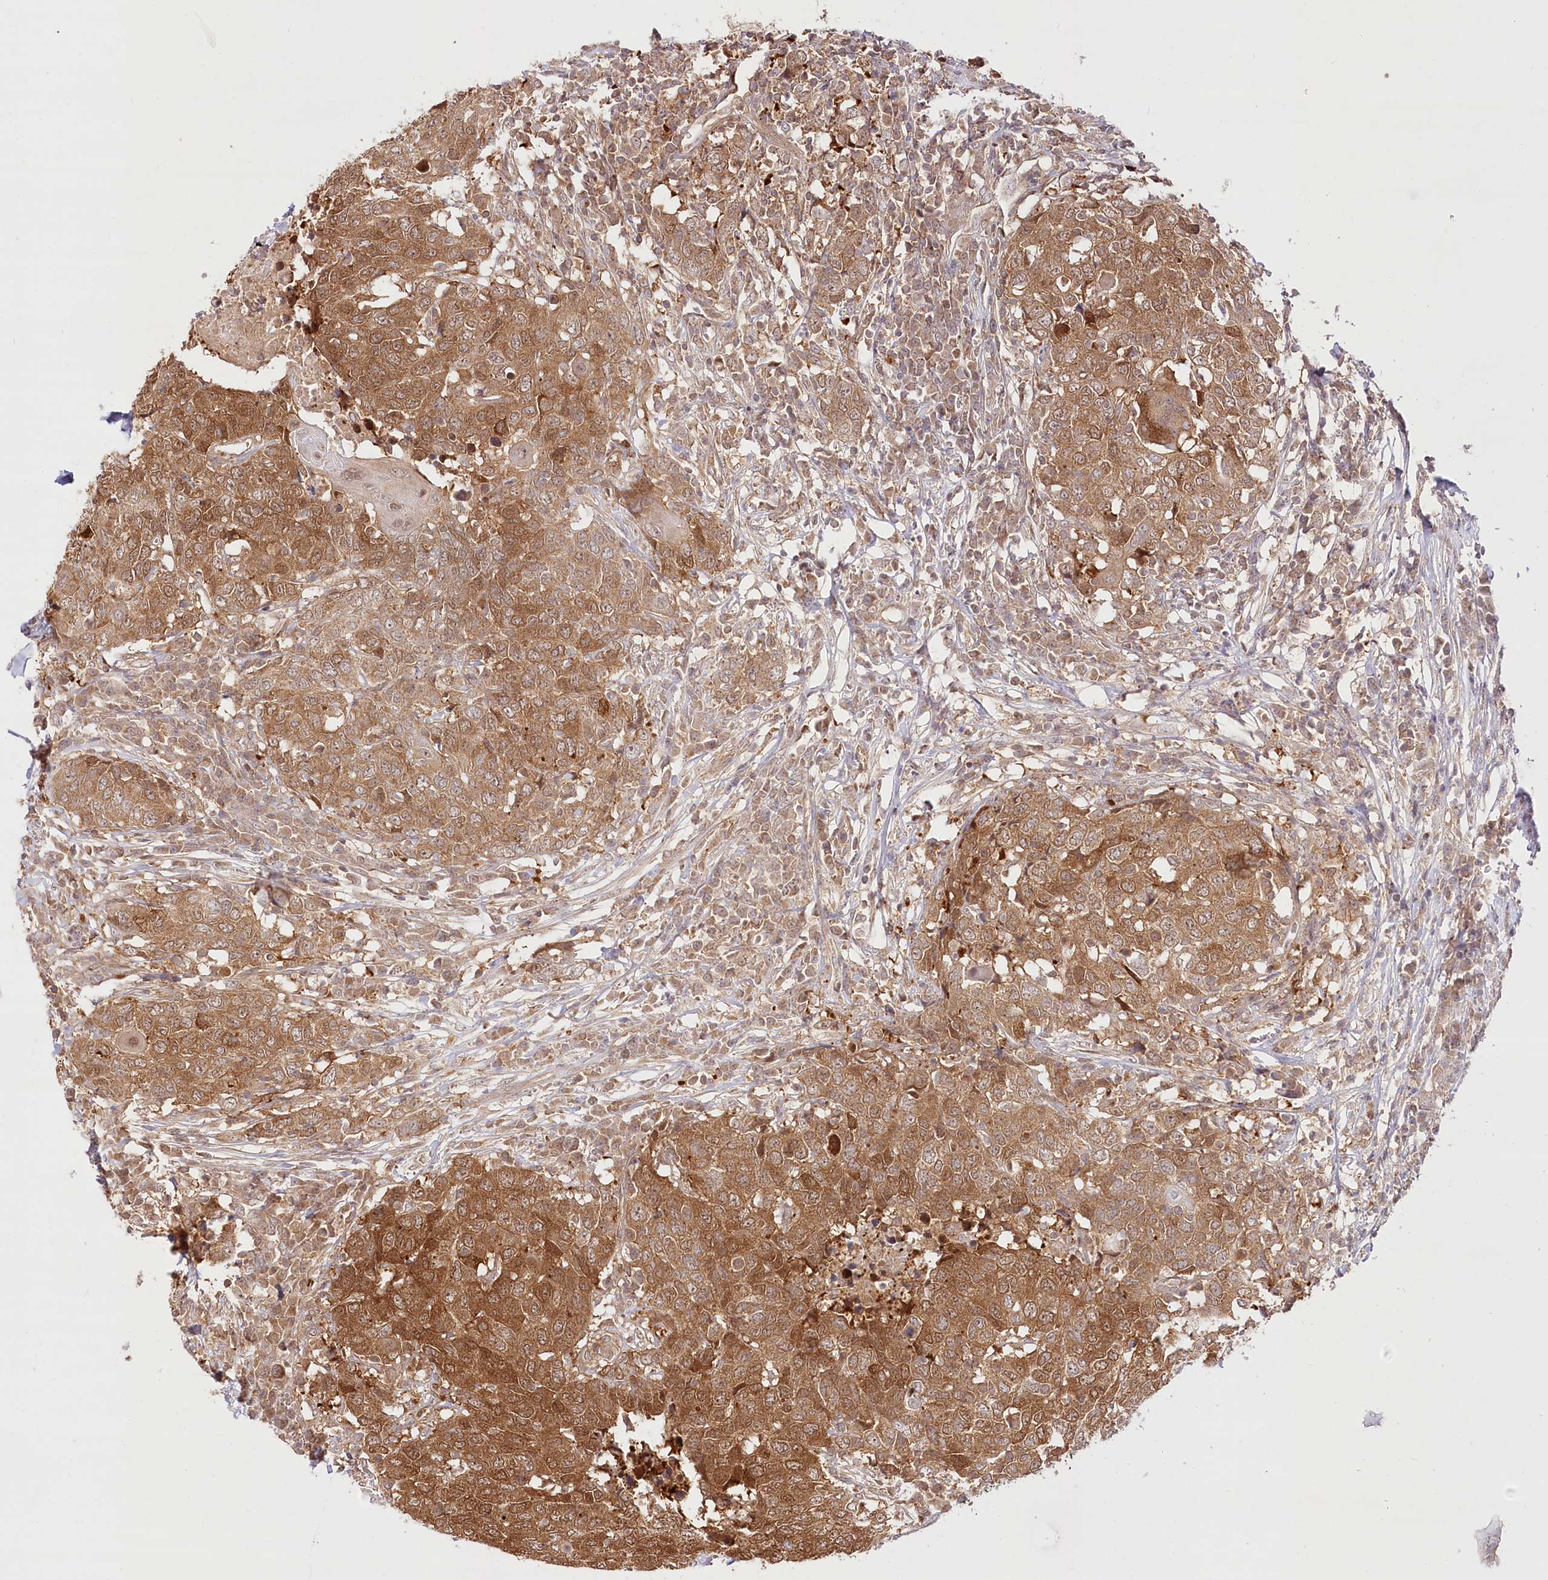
{"staining": {"intensity": "moderate", "quantity": ">75%", "location": "cytoplasmic/membranous"}, "tissue": "head and neck cancer", "cell_type": "Tumor cells", "image_type": "cancer", "snomed": [{"axis": "morphology", "description": "Squamous cell carcinoma, NOS"}, {"axis": "topography", "description": "Head-Neck"}], "caption": "The histopathology image reveals a brown stain indicating the presence of a protein in the cytoplasmic/membranous of tumor cells in squamous cell carcinoma (head and neck).", "gene": "INPP4B", "patient": {"sex": "male", "age": 66}}